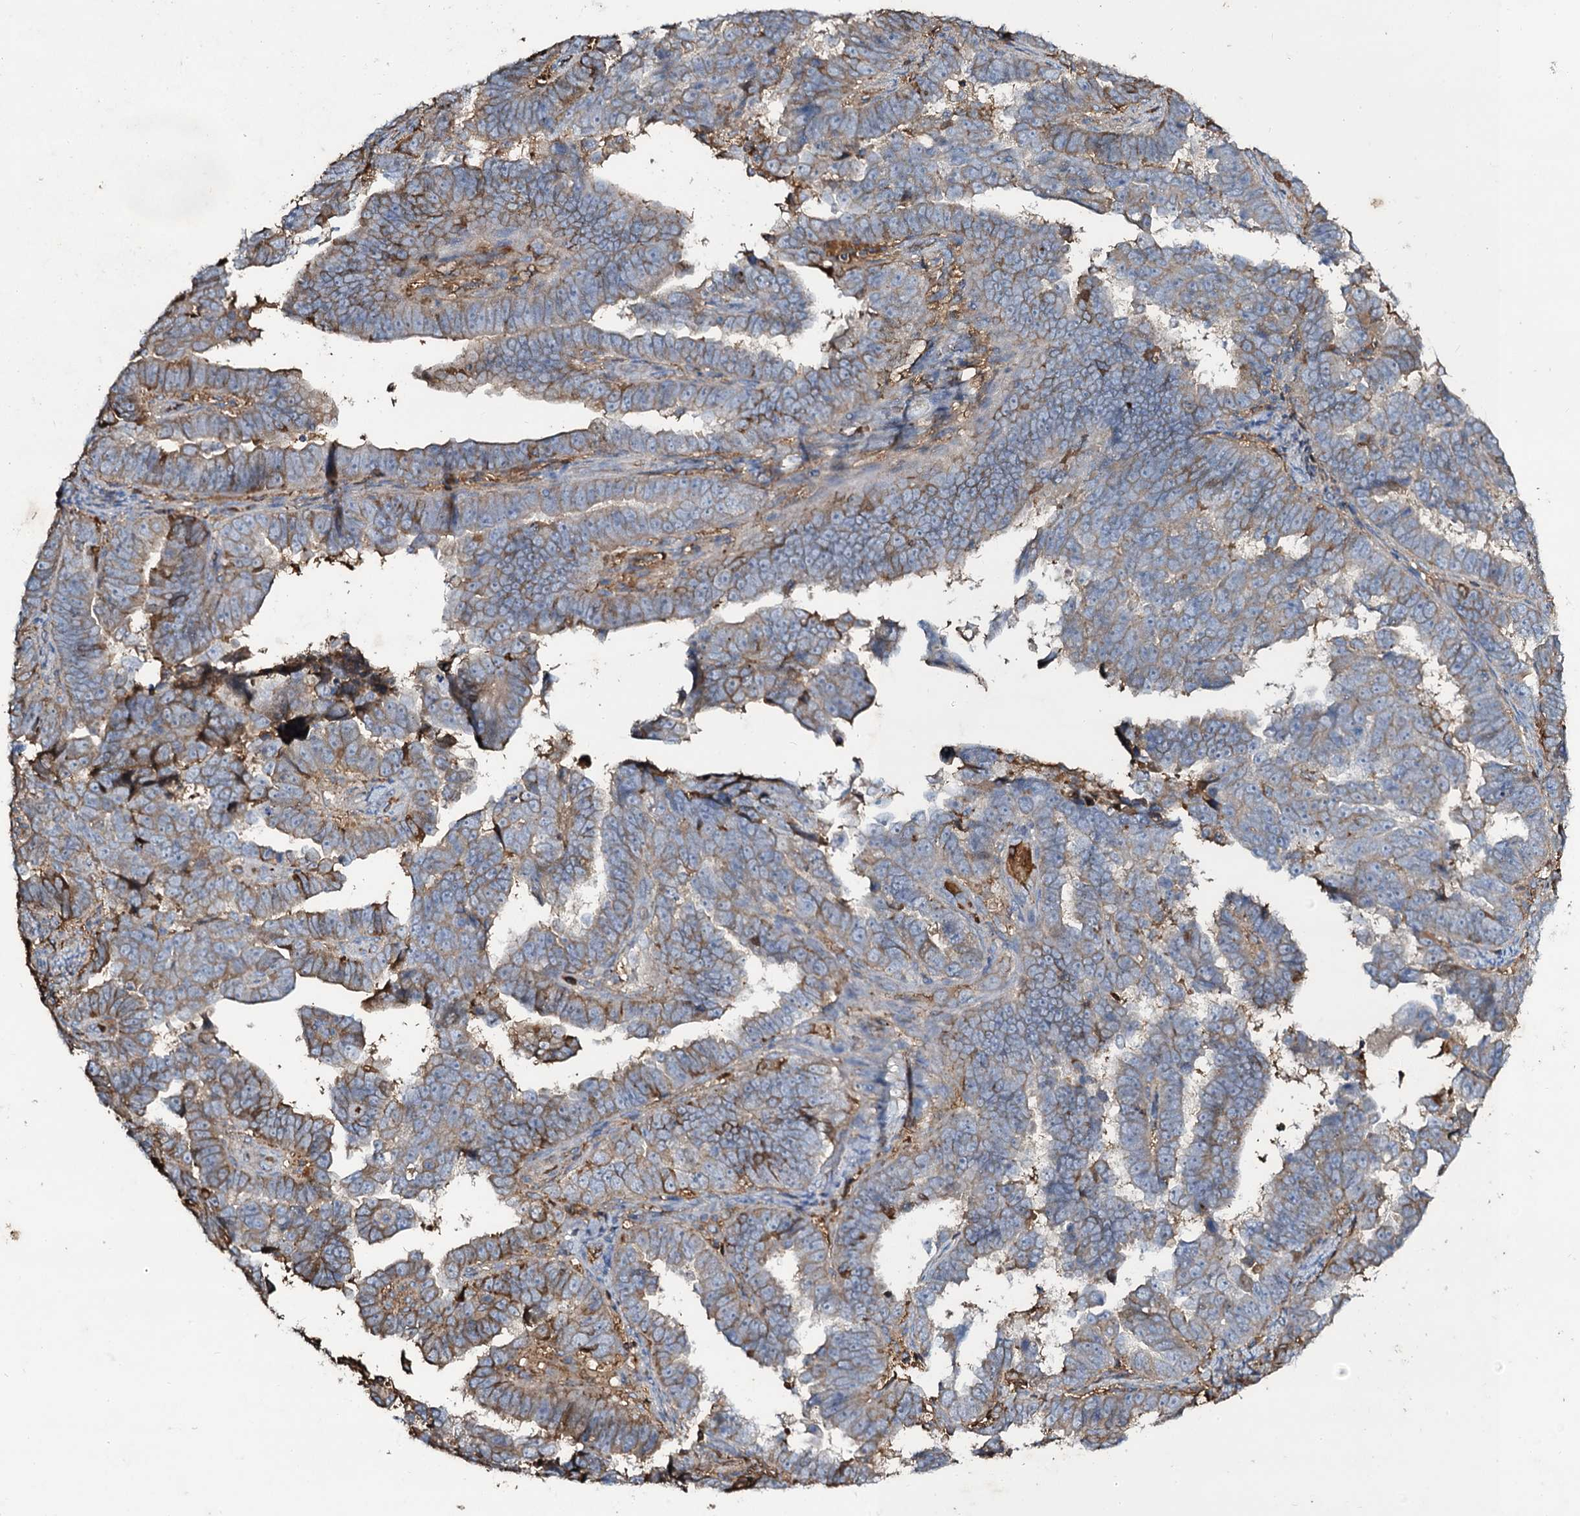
{"staining": {"intensity": "moderate", "quantity": "25%-75%", "location": "cytoplasmic/membranous,nuclear"}, "tissue": "endometrial cancer", "cell_type": "Tumor cells", "image_type": "cancer", "snomed": [{"axis": "morphology", "description": "Adenocarcinoma, NOS"}, {"axis": "topography", "description": "Endometrium"}], "caption": "Immunohistochemistry (IHC) (DAB) staining of human endometrial cancer (adenocarcinoma) demonstrates moderate cytoplasmic/membranous and nuclear protein positivity in about 25%-75% of tumor cells.", "gene": "EDN1", "patient": {"sex": "female", "age": 75}}